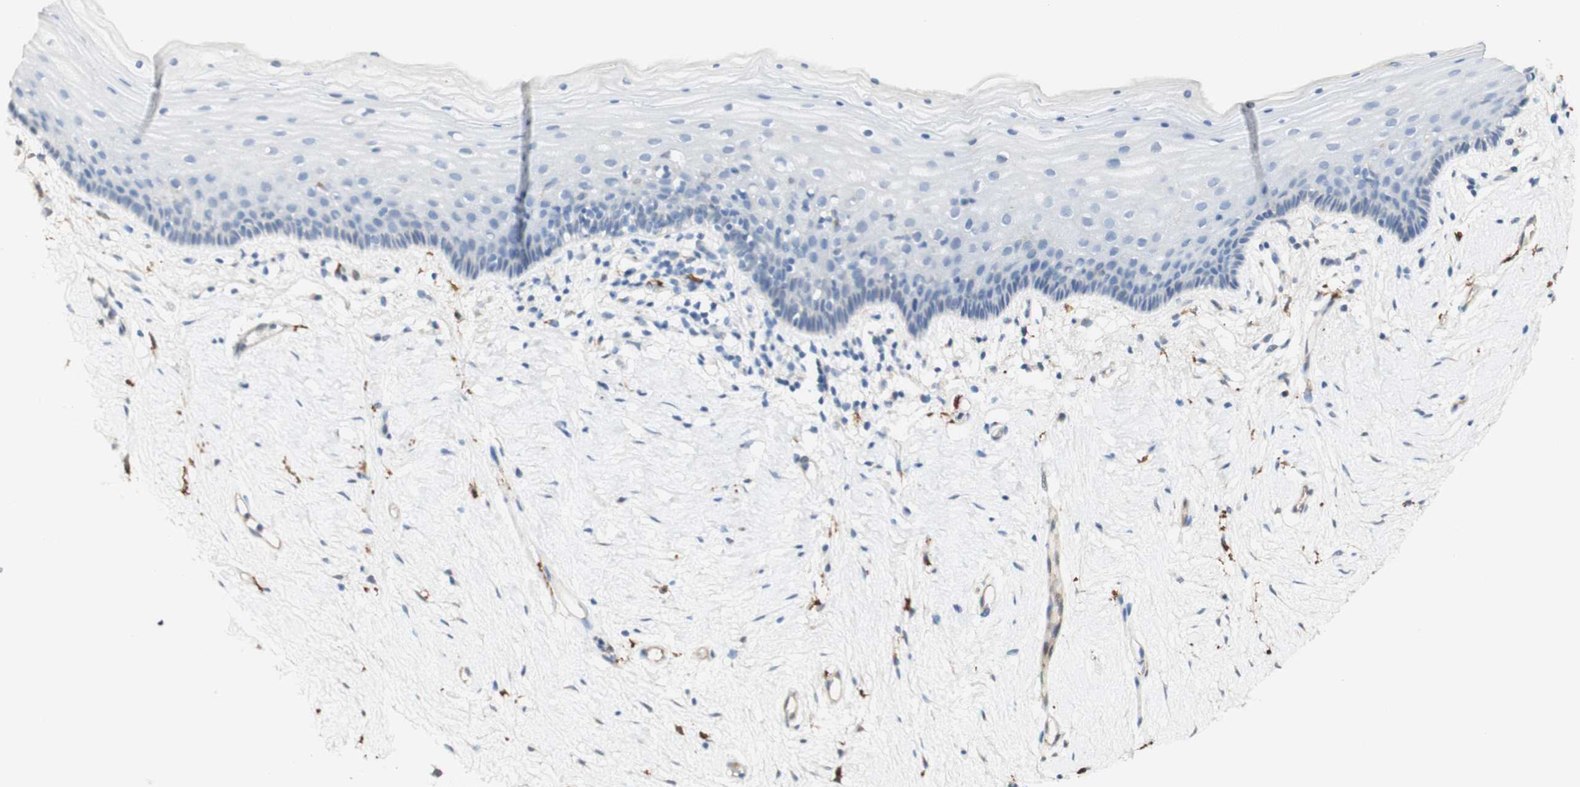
{"staining": {"intensity": "negative", "quantity": "none", "location": "none"}, "tissue": "vagina", "cell_type": "Squamous epithelial cells", "image_type": "normal", "snomed": [{"axis": "morphology", "description": "Normal tissue, NOS"}, {"axis": "topography", "description": "Vagina"}], "caption": "DAB immunohistochemical staining of normal vagina displays no significant expression in squamous epithelial cells. (DAB (3,3'-diaminobenzidine) immunohistochemistry (IHC) with hematoxylin counter stain).", "gene": "FCGRT", "patient": {"sex": "female", "age": 44}}